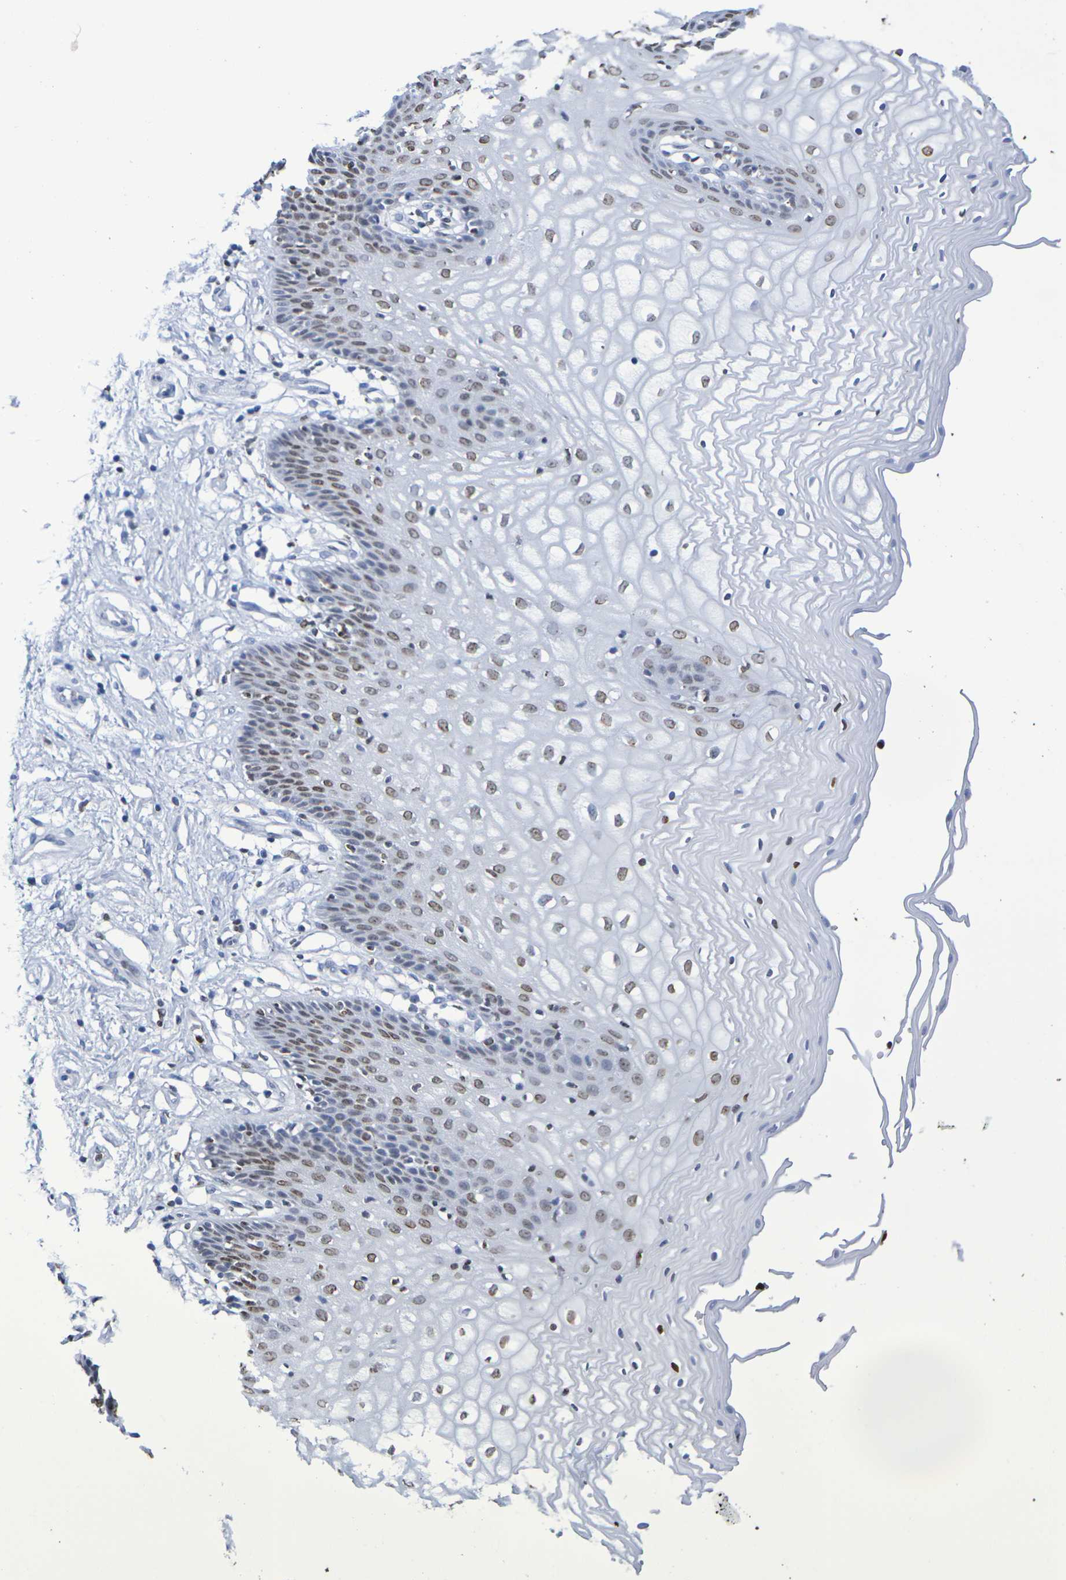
{"staining": {"intensity": "moderate", "quantity": ">75%", "location": "nuclear"}, "tissue": "vagina", "cell_type": "Squamous epithelial cells", "image_type": "normal", "snomed": [{"axis": "morphology", "description": "Normal tissue, NOS"}, {"axis": "topography", "description": "Vagina"}], "caption": "DAB (3,3'-diaminobenzidine) immunohistochemical staining of unremarkable human vagina reveals moderate nuclear protein expression in about >75% of squamous epithelial cells.", "gene": "H1", "patient": {"sex": "female", "age": 34}}